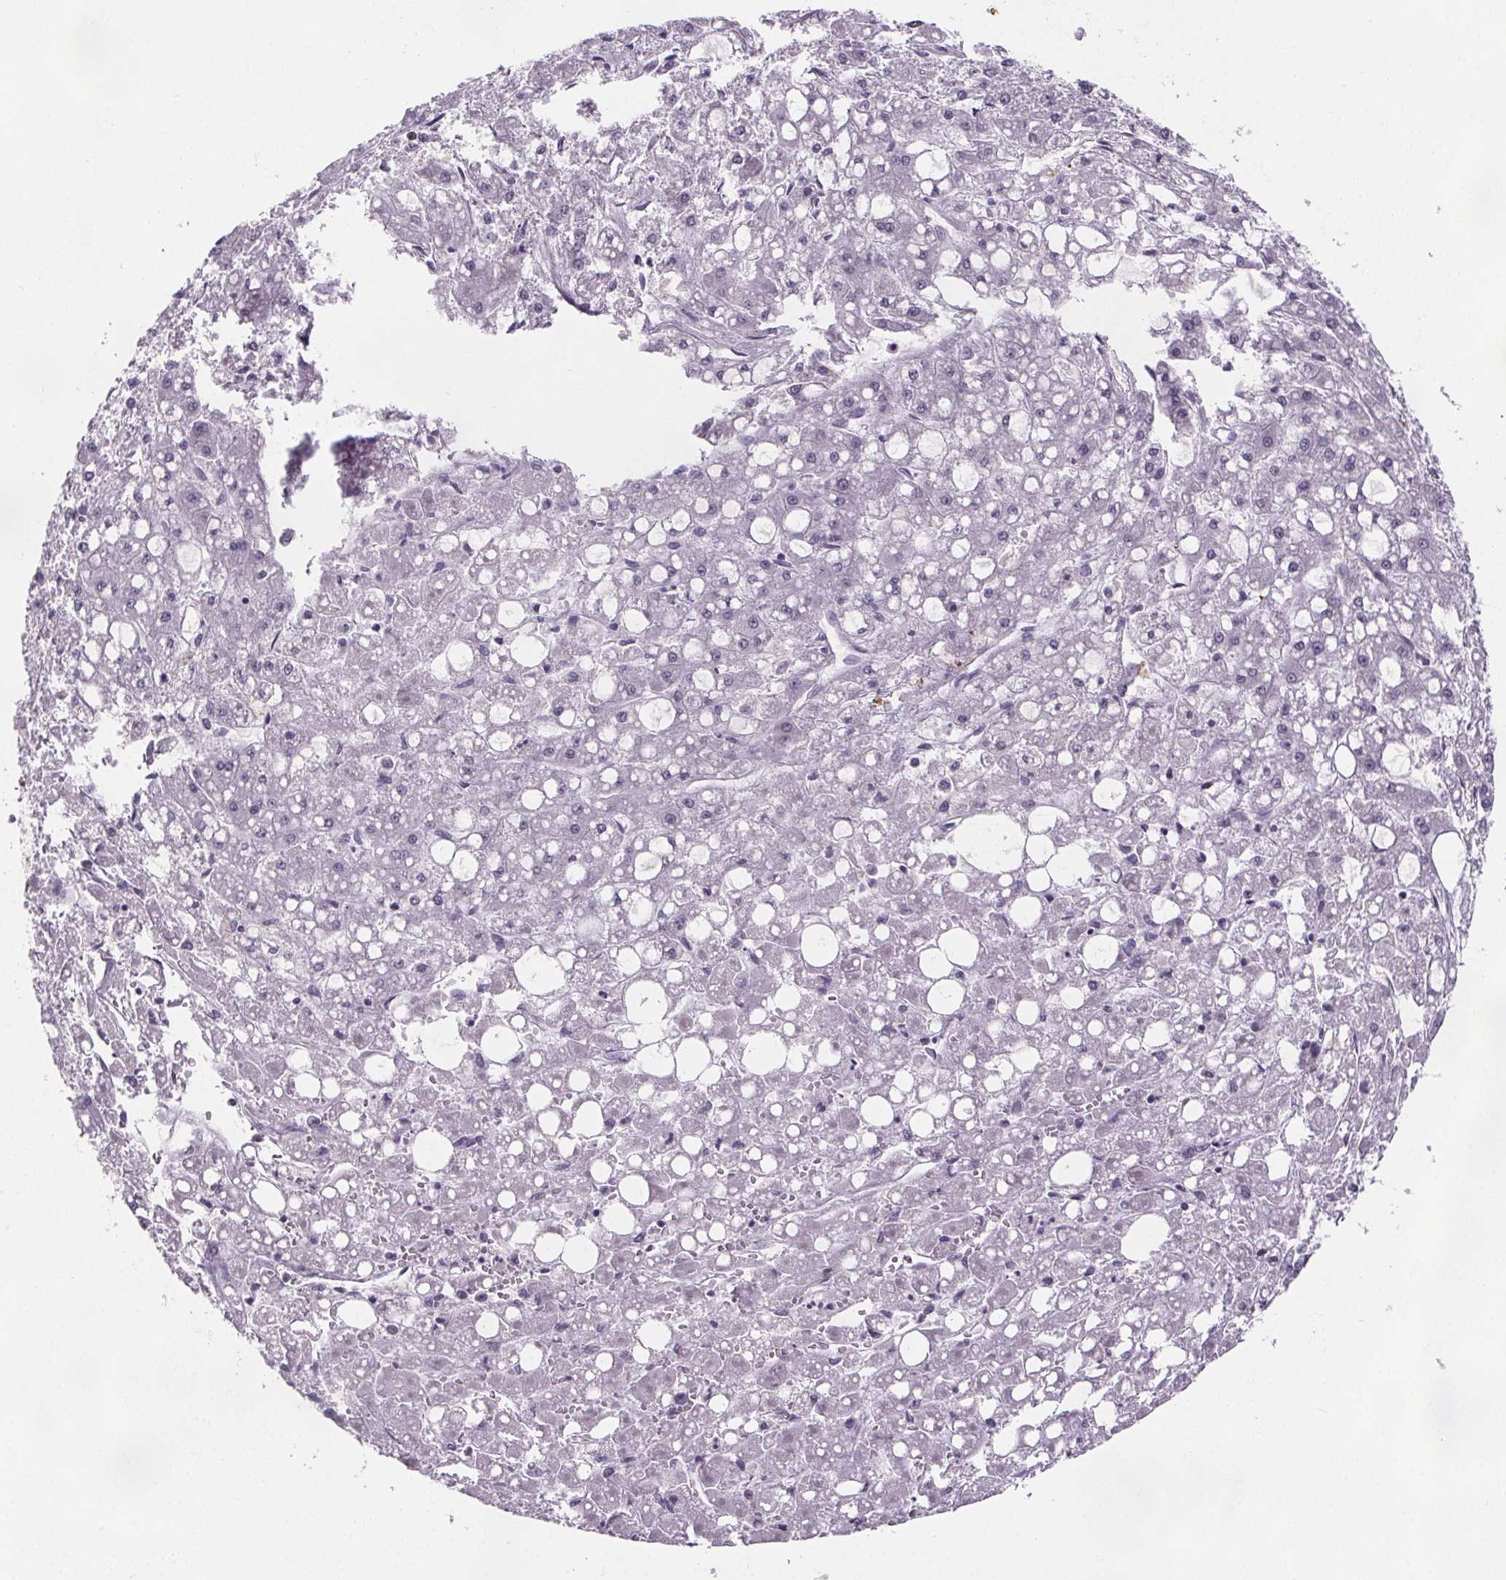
{"staining": {"intensity": "negative", "quantity": "none", "location": "none"}, "tissue": "liver cancer", "cell_type": "Tumor cells", "image_type": "cancer", "snomed": [{"axis": "morphology", "description": "Carcinoma, Hepatocellular, NOS"}, {"axis": "topography", "description": "Liver"}], "caption": "Tumor cells show no significant positivity in hepatocellular carcinoma (liver).", "gene": "ZNF572", "patient": {"sex": "male", "age": 67}}